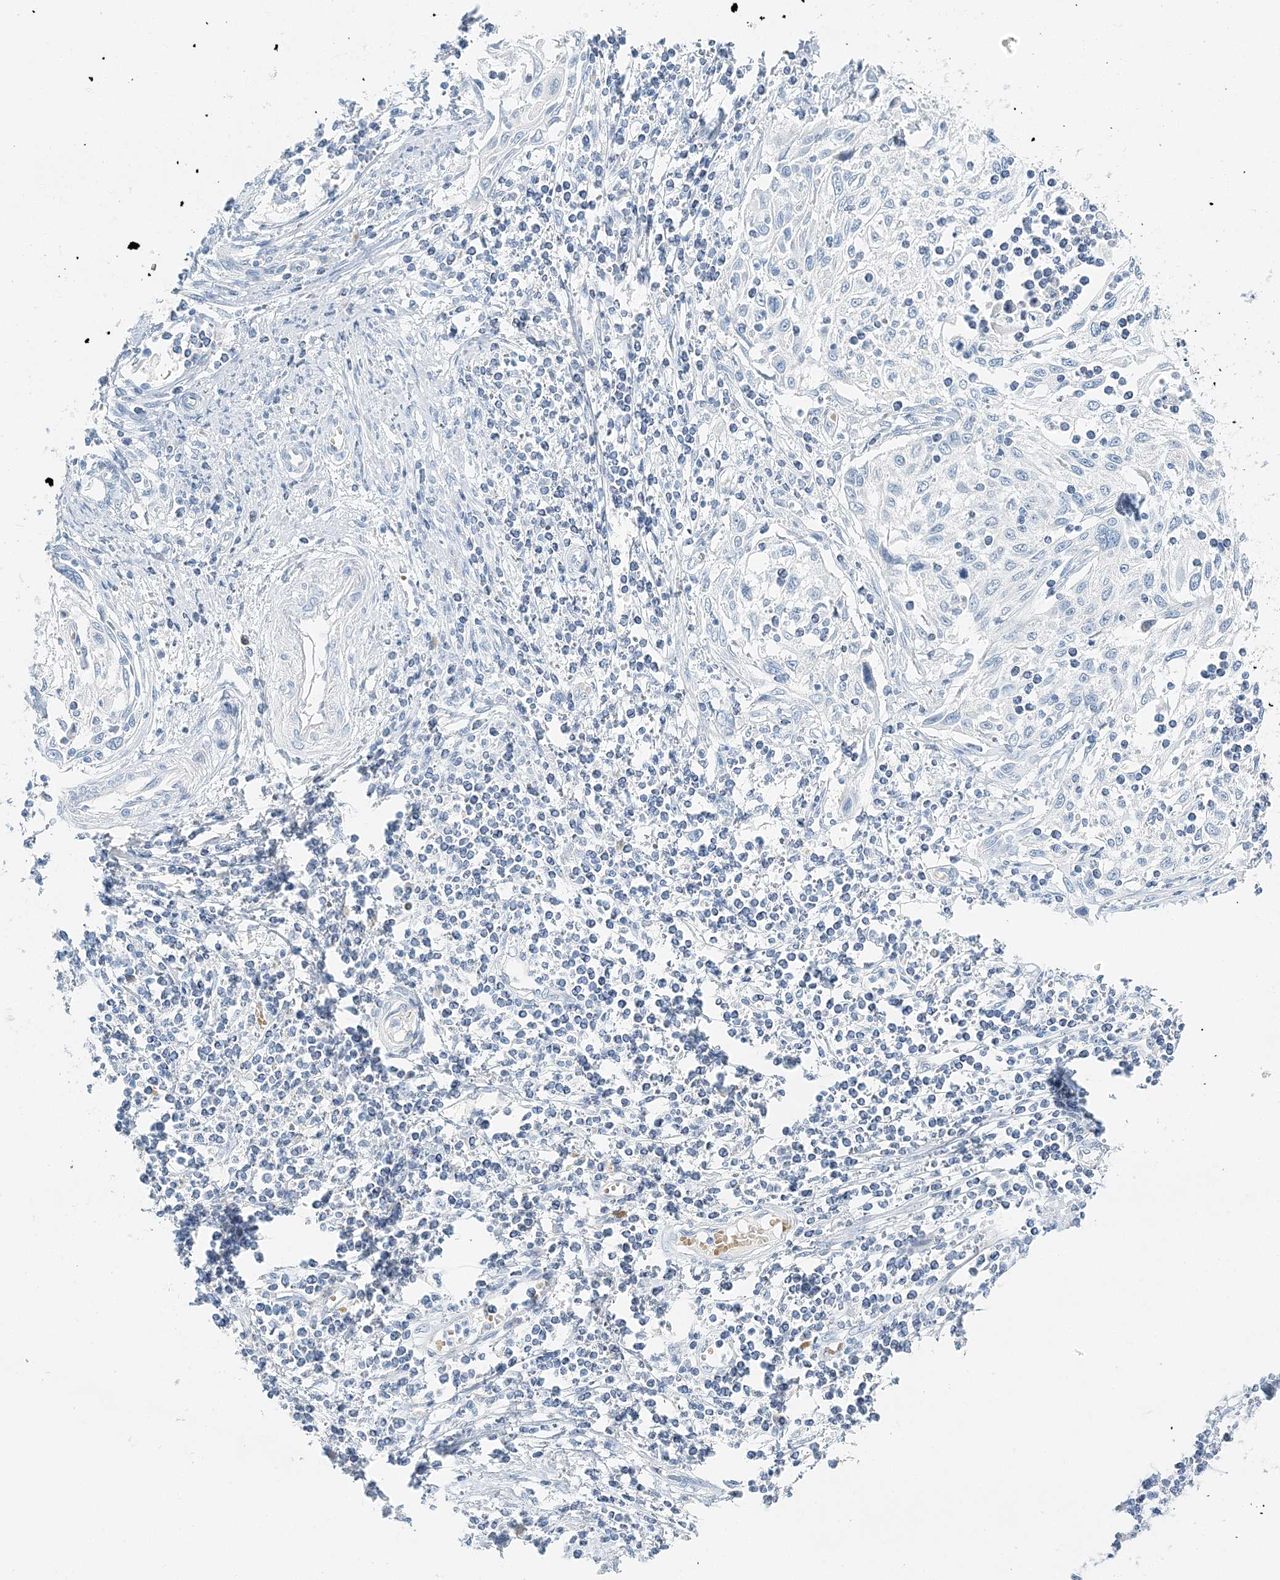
{"staining": {"intensity": "negative", "quantity": "none", "location": "none"}, "tissue": "cervical cancer", "cell_type": "Tumor cells", "image_type": "cancer", "snomed": [{"axis": "morphology", "description": "Squamous cell carcinoma, NOS"}, {"axis": "topography", "description": "Cervix"}], "caption": "An IHC photomicrograph of cervical cancer (squamous cell carcinoma) is shown. There is no staining in tumor cells of cervical cancer (squamous cell carcinoma).", "gene": "VILL", "patient": {"sex": "female", "age": 70}}